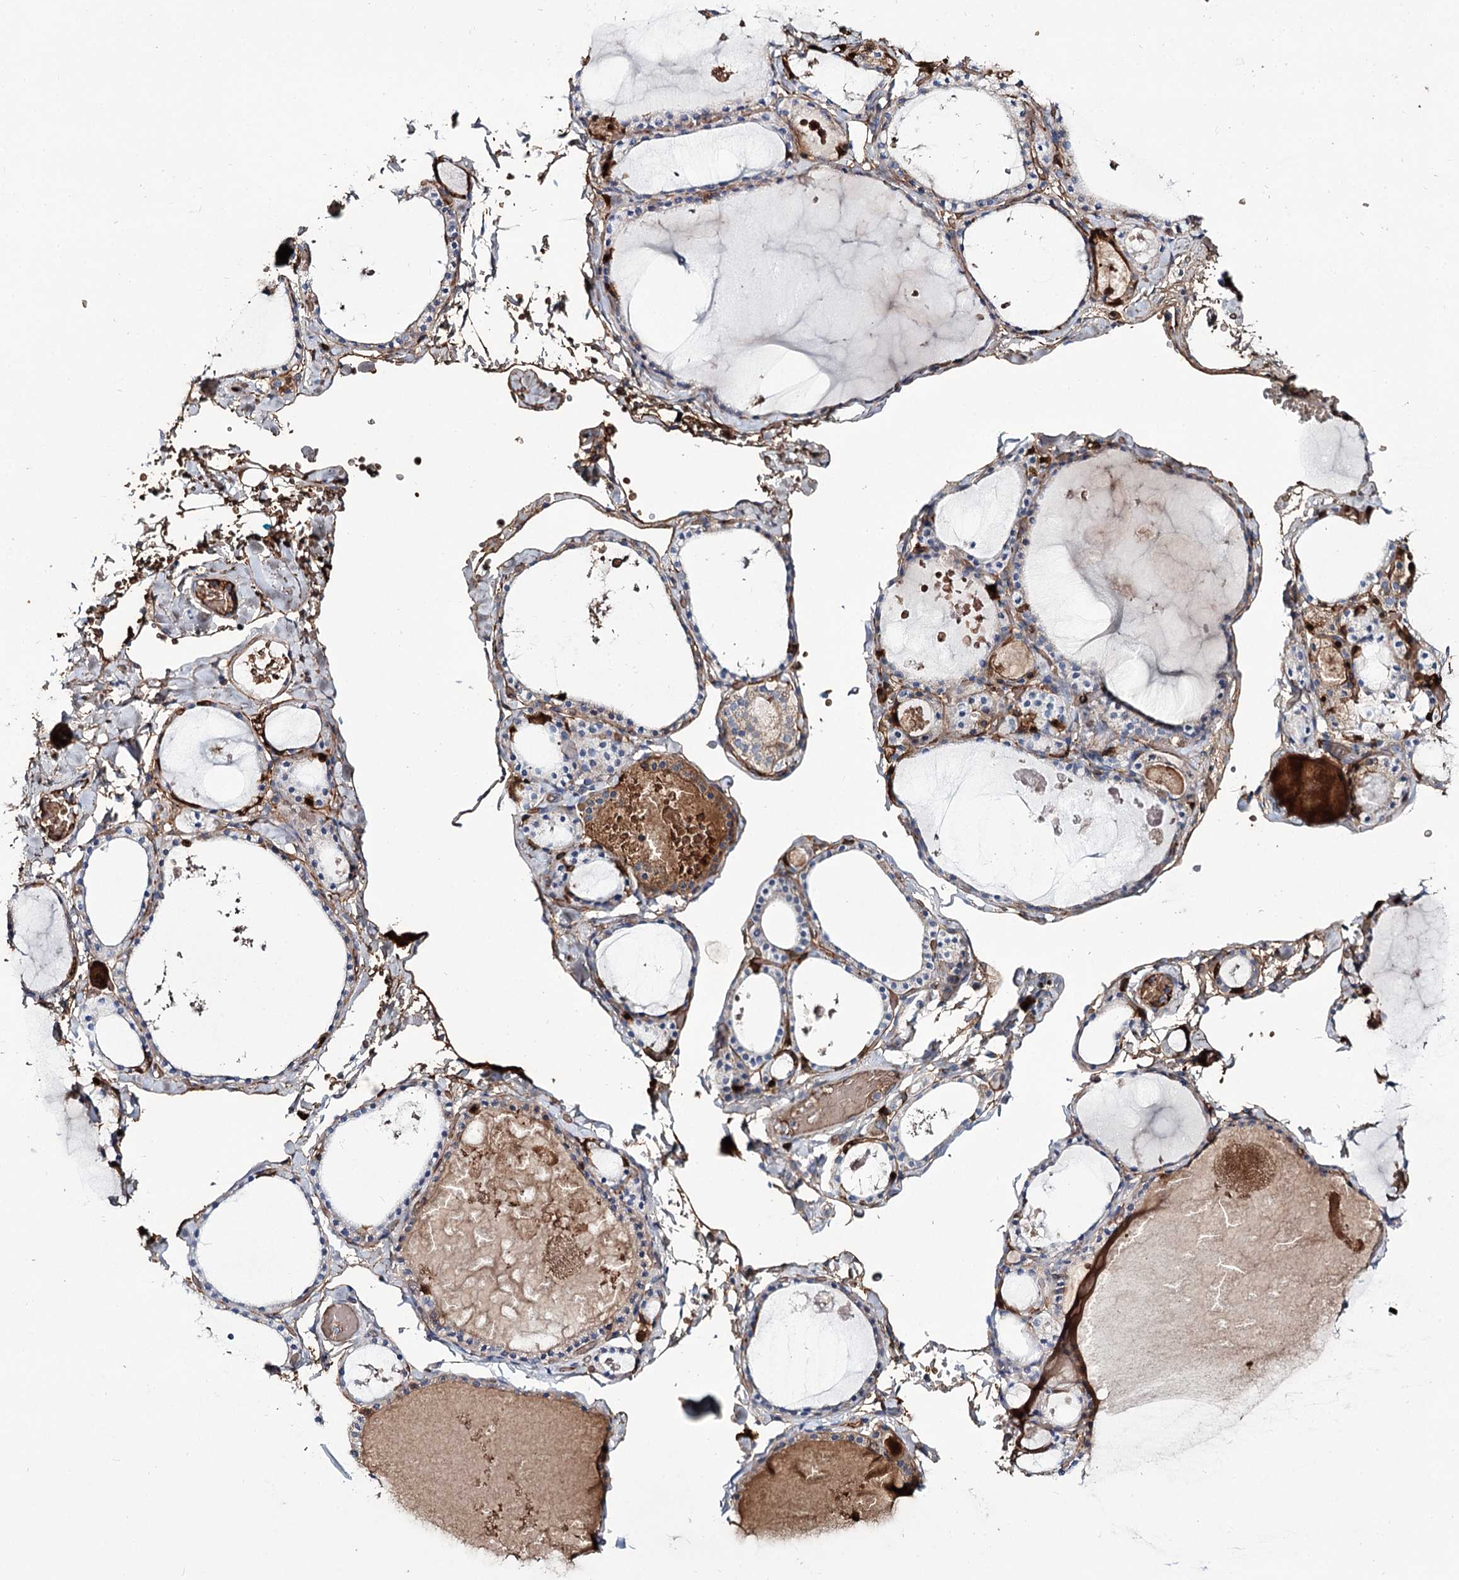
{"staining": {"intensity": "negative", "quantity": "none", "location": "none"}, "tissue": "thyroid gland", "cell_type": "Glandular cells", "image_type": "normal", "snomed": [{"axis": "morphology", "description": "Normal tissue, NOS"}, {"axis": "topography", "description": "Thyroid gland"}], "caption": "High power microscopy histopathology image of an immunohistochemistry micrograph of benign thyroid gland, revealing no significant staining in glandular cells.", "gene": "GBF1", "patient": {"sex": "male", "age": 56}}